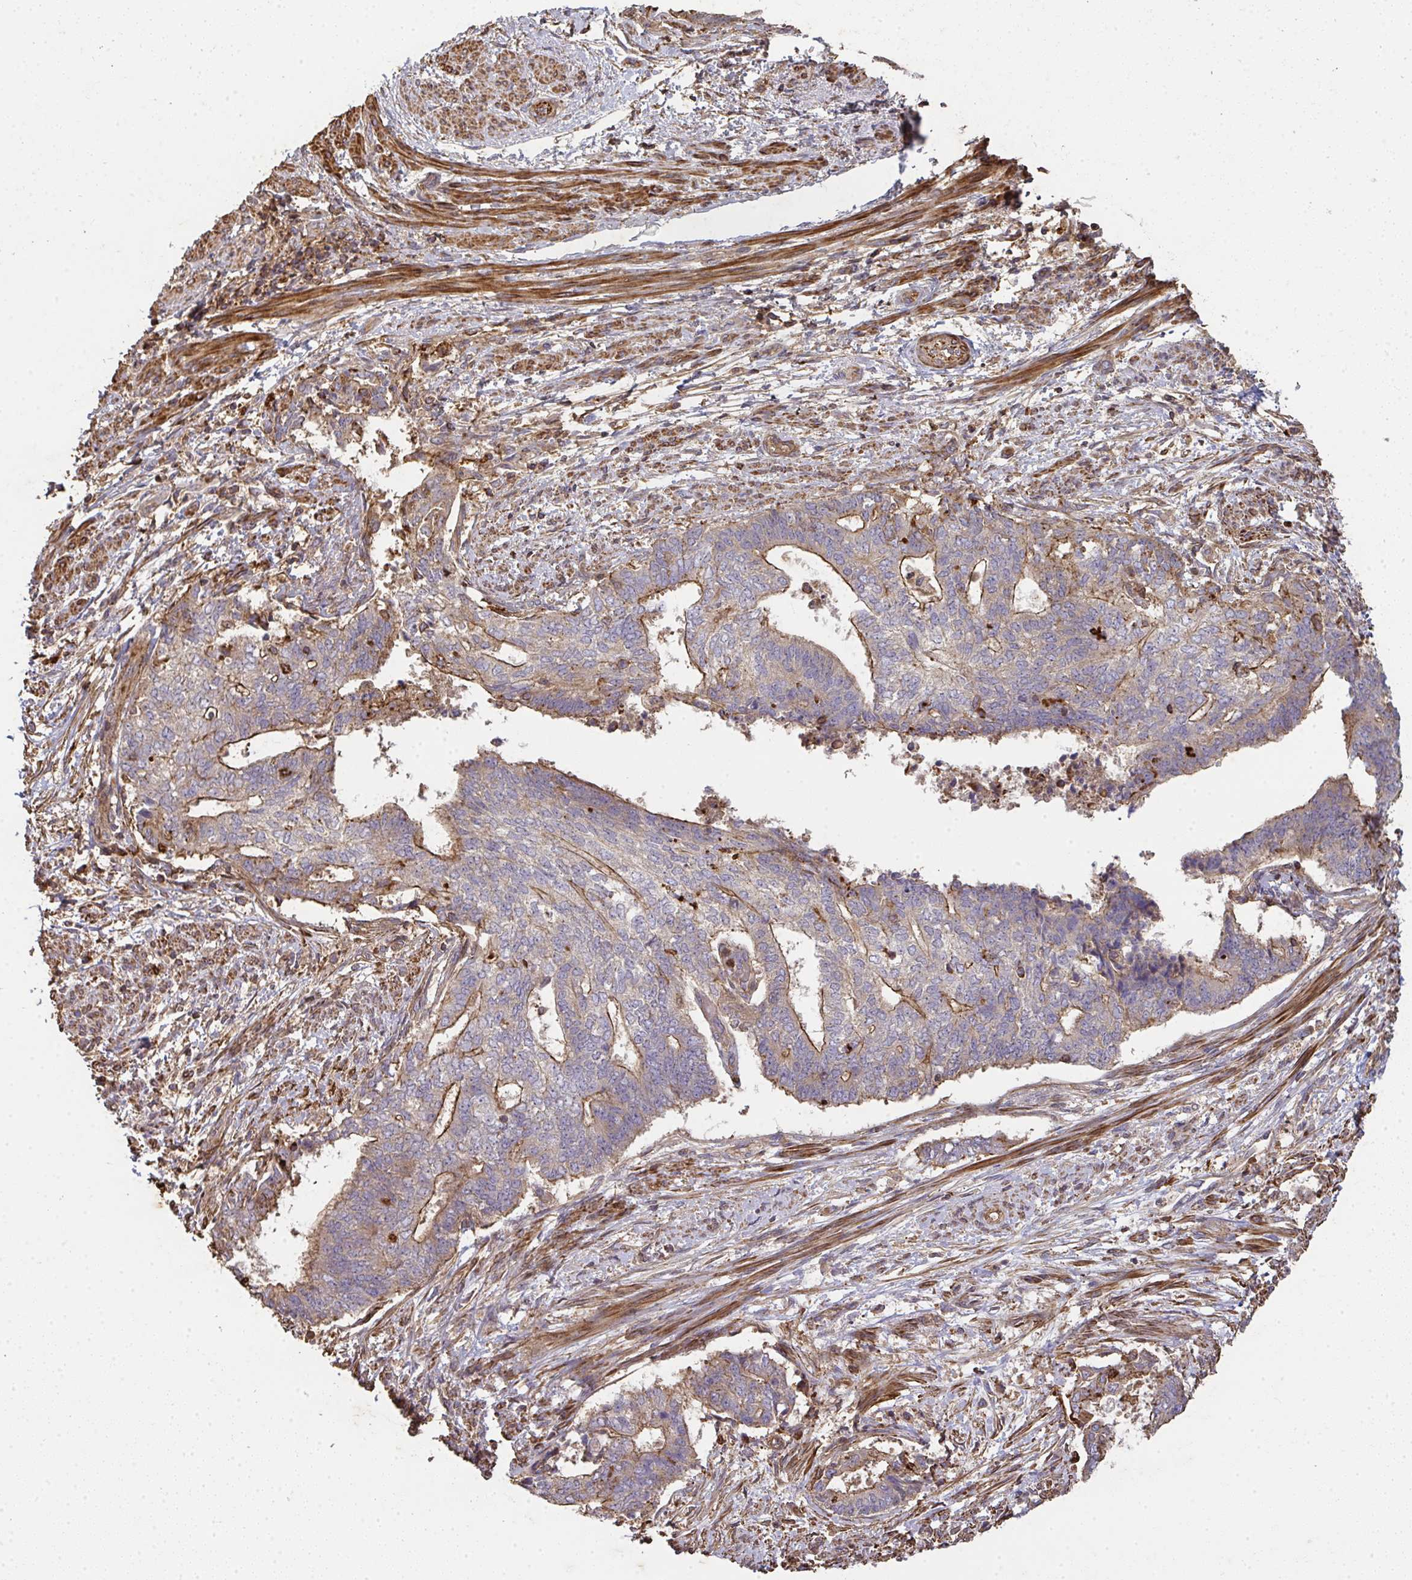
{"staining": {"intensity": "moderate", "quantity": ">75%", "location": "cytoplasmic/membranous"}, "tissue": "endometrial cancer", "cell_type": "Tumor cells", "image_type": "cancer", "snomed": [{"axis": "morphology", "description": "Adenocarcinoma, NOS"}, {"axis": "topography", "description": "Endometrium"}], "caption": "High-magnification brightfield microscopy of endometrial cancer (adenocarcinoma) stained with DAB (brown) and counterstained with hematoxylin (blue). tumor cells exhibit moderate cytoplasmic/membranous positivity is appreciated in about>75% of cells.", "gene": "TNMD", "patient": {"sex": "female", "age": 65}}